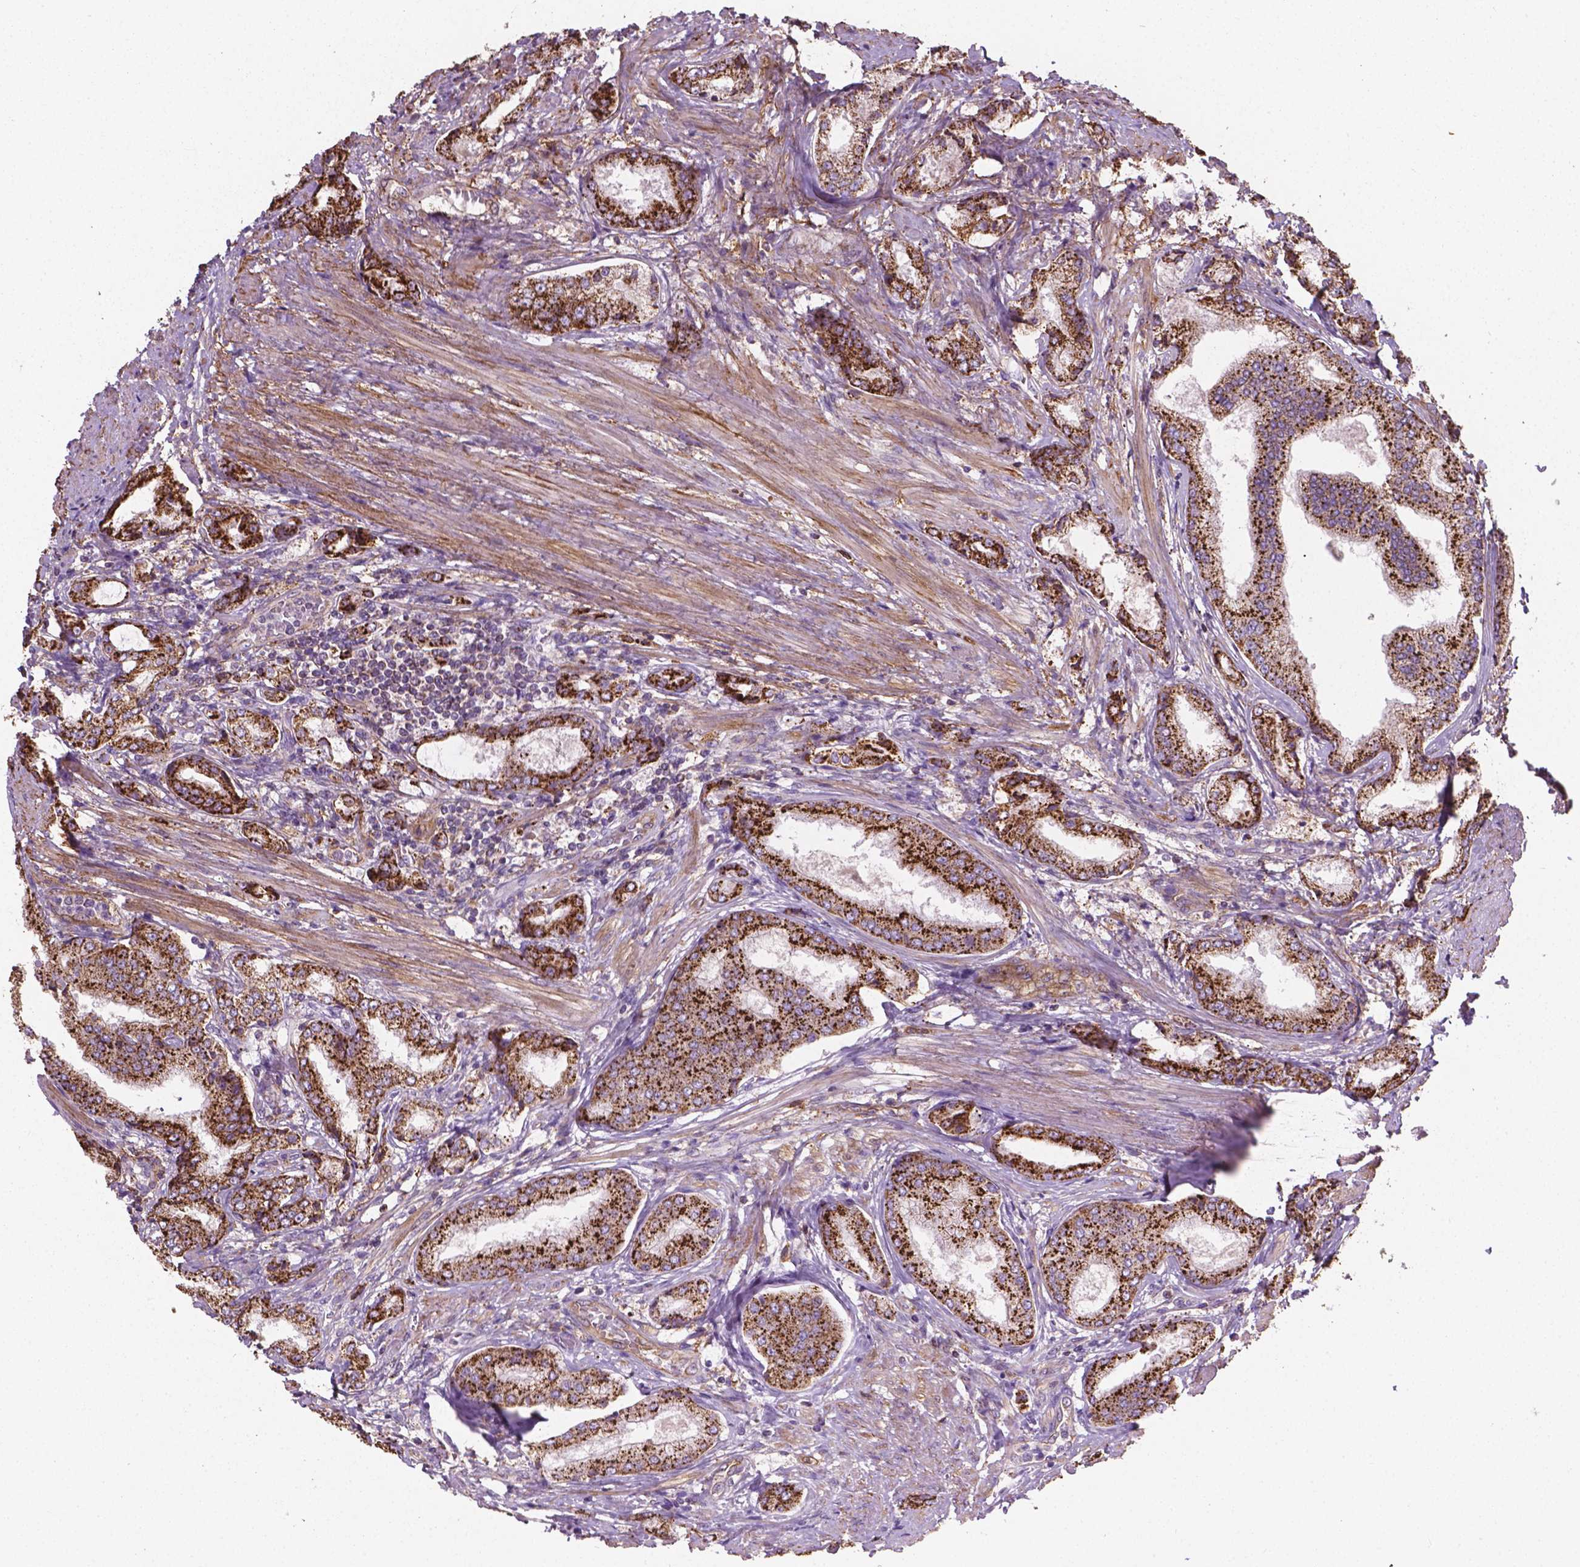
{"staining": {"intensity": "strong", "quantity": ">75%", "location": "cytoplasmic/membranous"}, "tissue": "prostate cancer", "cell_type": "Tumor cells", "image_type": "cancer", "snomed": [{"axis": "morphology", "description": "Adenocarcinoma, NOS"}, {"axis": "topography", "description": "Prostate"}], "caption": "Tumor cells demonstrate strong cytoplasmic/membranous expression in about >75% of cells in prostate adenocarcinoma. (IHC, brightfield microscopy, high magnification).", "gene": "TCAF1", "patient": {"sex": "male", "age": 63}}